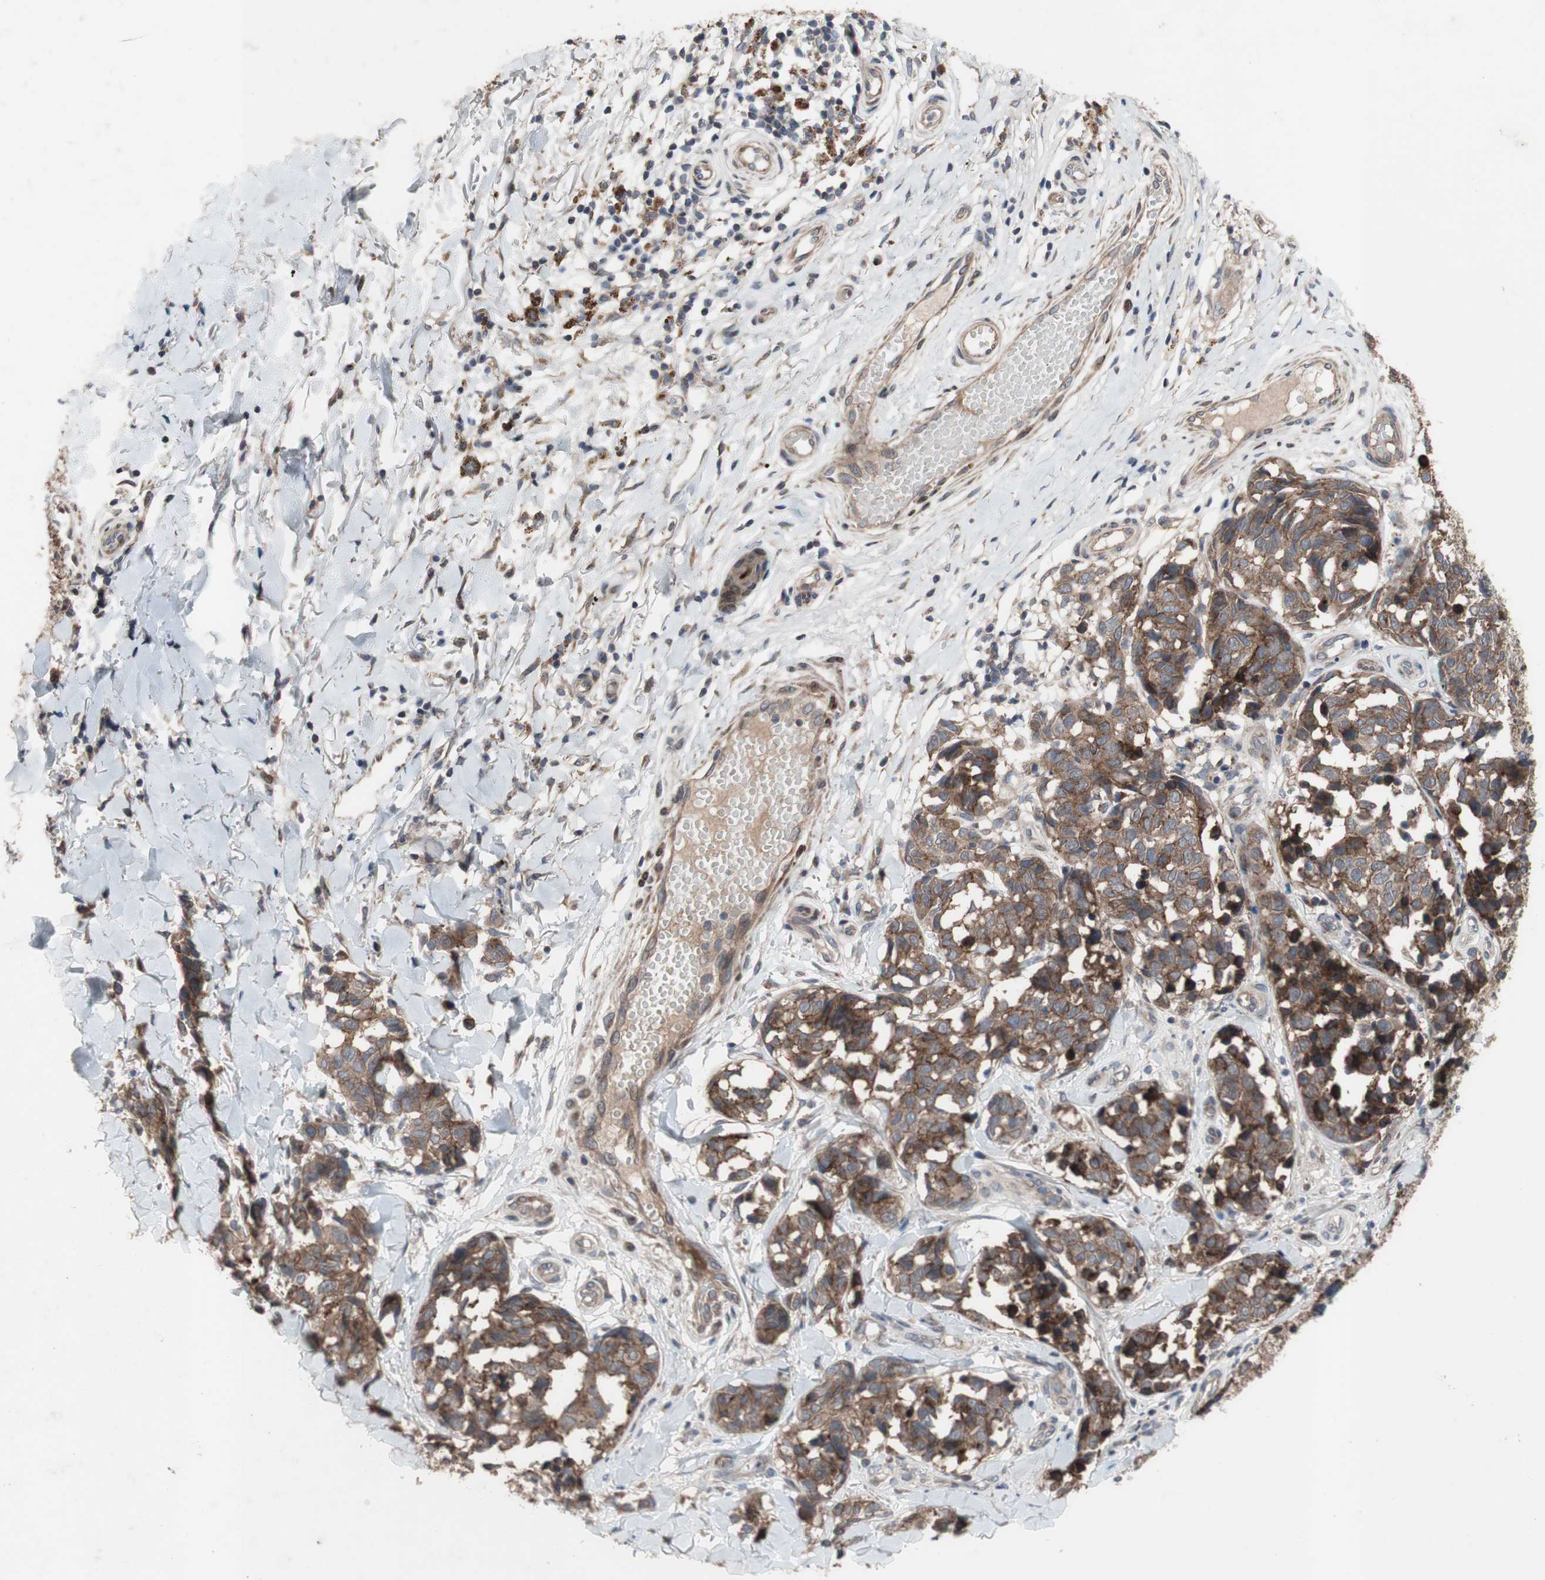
{"staining": {"intensity": "moderate", "quantity": ">75%", "location": "cytoplasmic/membranous"}, "tissue": "melanoma", "cell_type": "Tumor cells", "image_type": "cancer", "snomed": [{"axis": "morphology", "description": "Malignant melanoma, NOS"}, {"axis": "topography", "description": "Skin"}], "caption": "This histopathology image exhibits immunohistochemistry (IHC) staining of human malignant melanoma, with medium moderate cytoplasmic/membranous positivity in about >75% of tumor cells.", "gene": "OAZ1", "patient": {"sex": "female", "age": 64}}